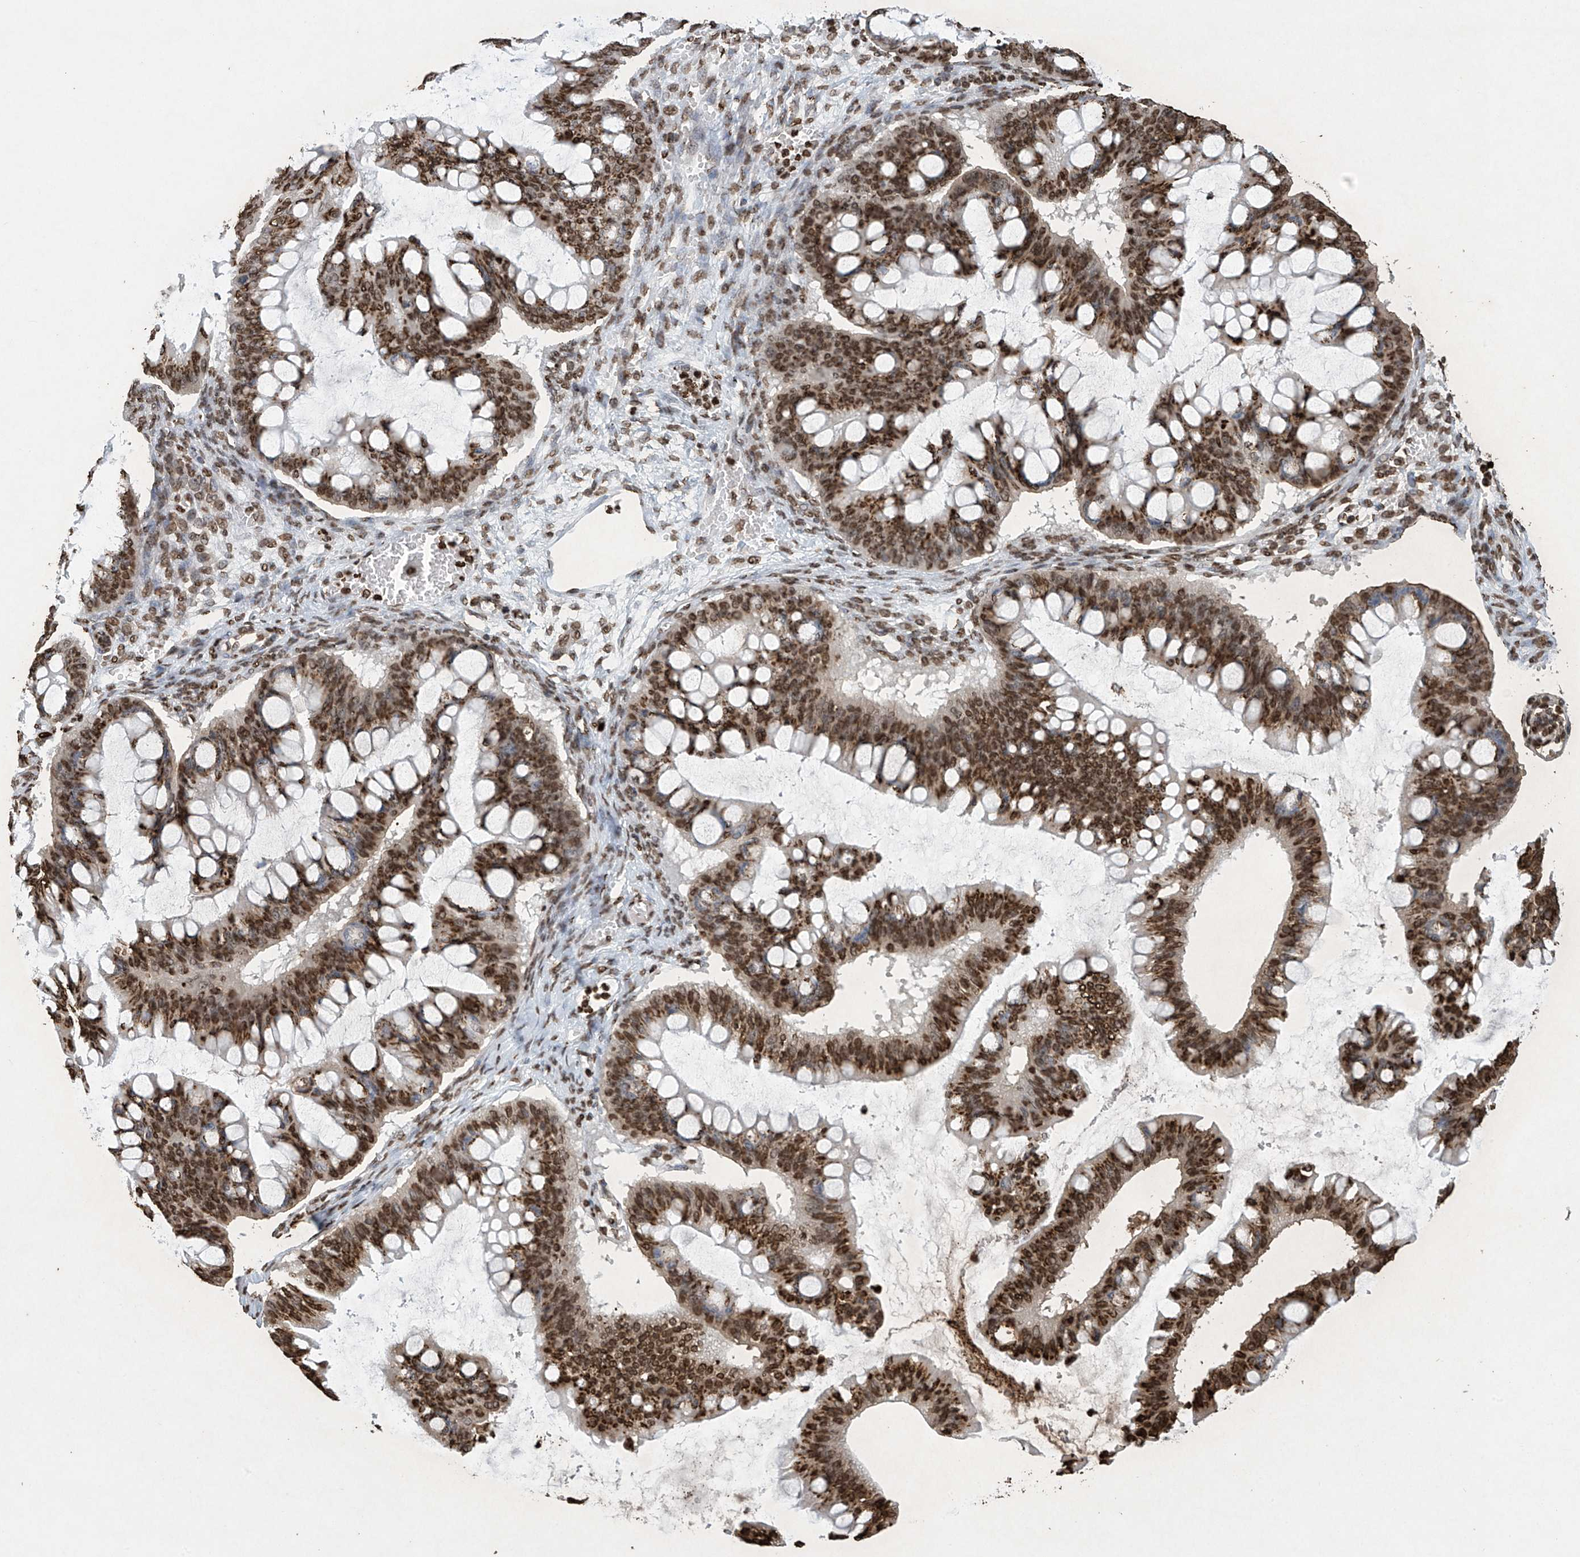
{"staining": {"intensity": "strong", "quantity": ">75%", "location": "cytoplasmic/membranous,nuclear"}, "tissue": "ovarian cancer", "cell_type": "Tumor cells", "image_type": "cancer", "snomed": [{"axis": "morphology", "description": "Cystadenocarcinoma, mucinous, NOS"}, {"axis": "topography", "description": "Ovary"}], "caption": "Immunohistochemistry of ovarian cancer (mucinous cystadenocarcinoma) exhibits high levels of strong cytoplasmic/membranous and nuclear staining in about >75% of tumor cells.", "gene": "H3-3A", "patient": {"sex": "female", "age": 73}}